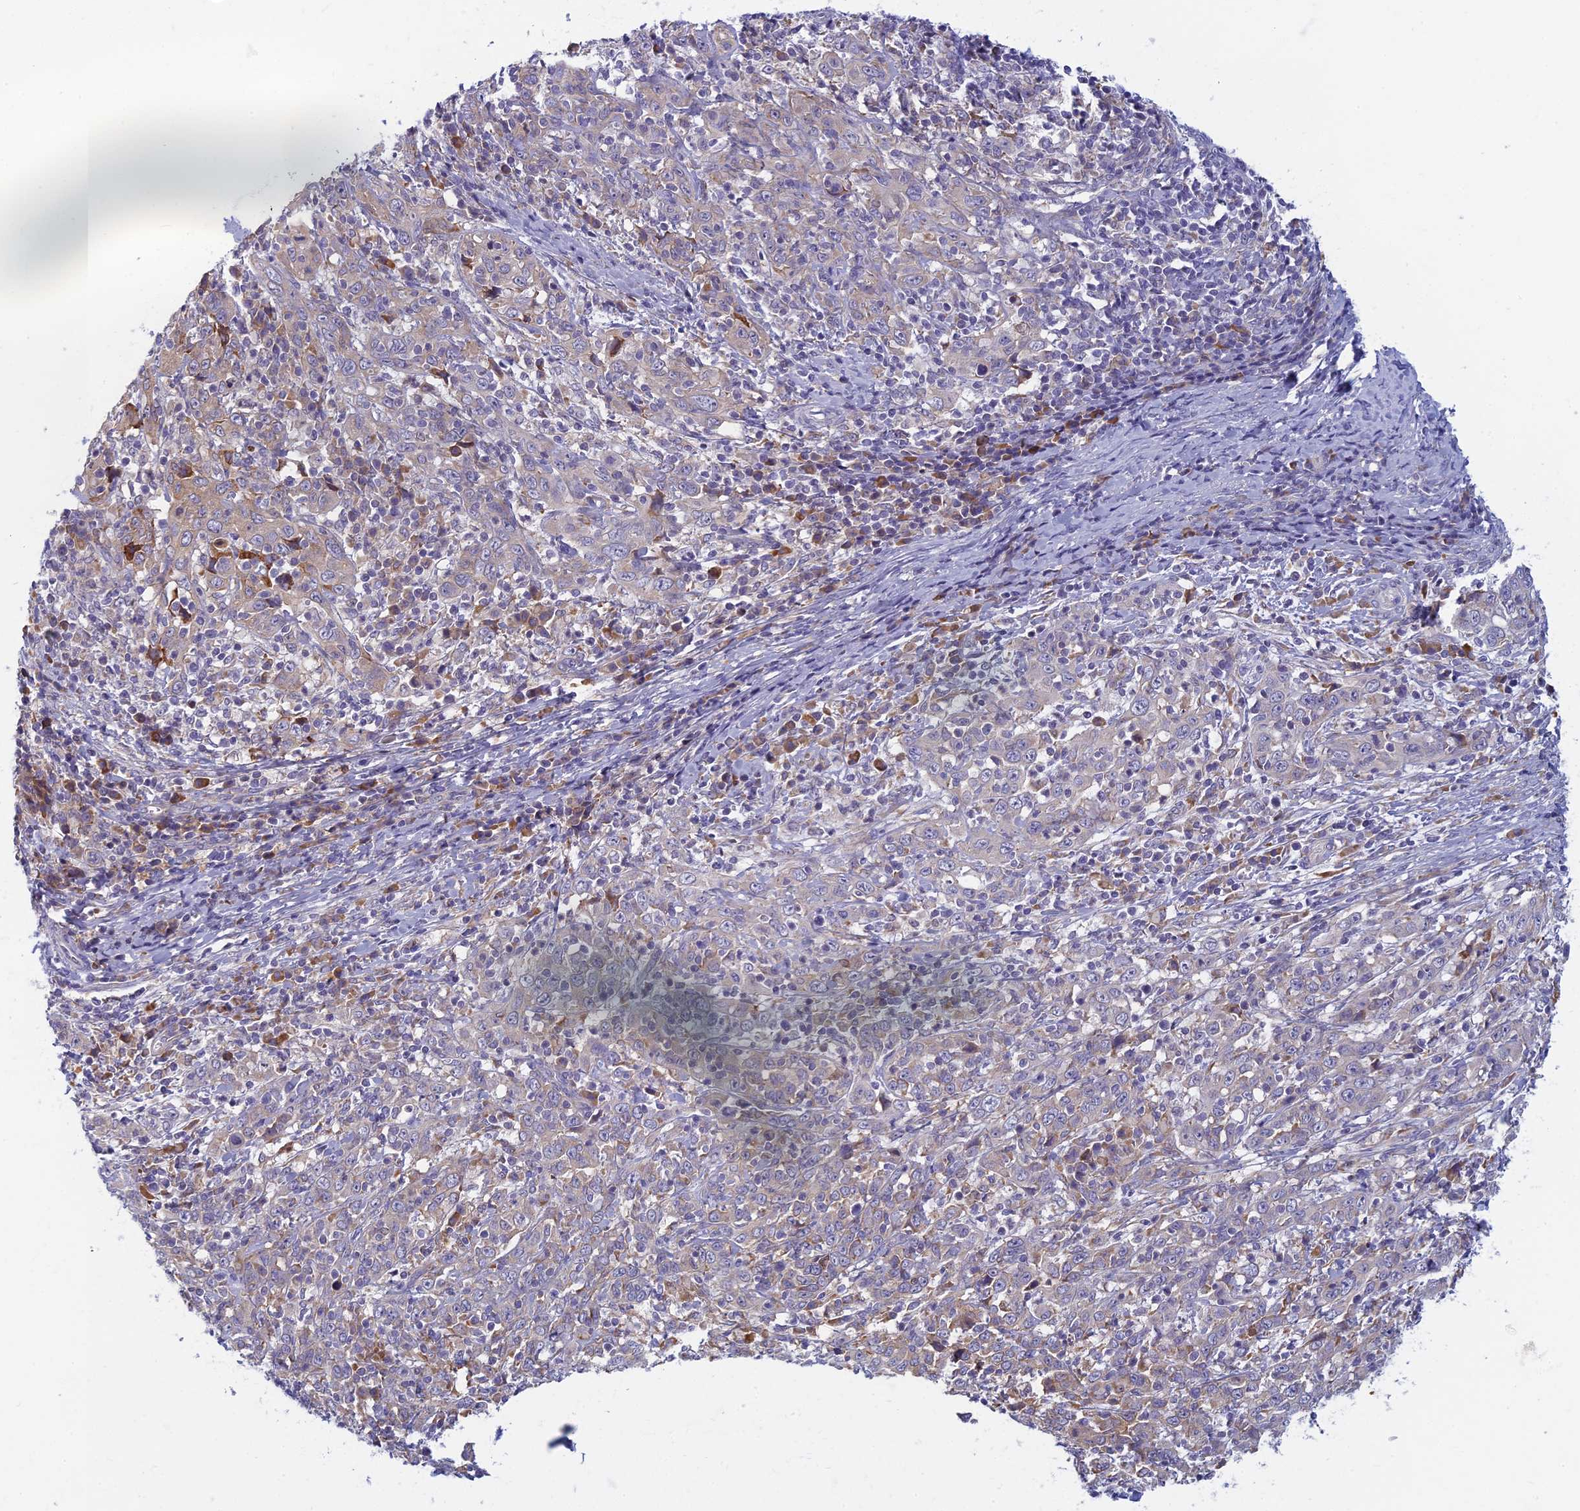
{"staining": {"intensity": "negative", "quantity": "none", "location": "none"}, "tissue": "cervical cancer", "cell_type": "Tumor cells", "image_type": "cancer", "snomed": [{"axis": "morphology", "description": "Squamous cell carcinoma, NOS"}, {"axis": "topography", "description": "Cervix"}], "caption": "Human cervical cancer (squamous cell carcinoma) stained for a protein using immunohistochemistry (IHC) shows no positivity in tumor cells.", "gene": "DDX51", "patient": {"sex": "female", "age": 46}}